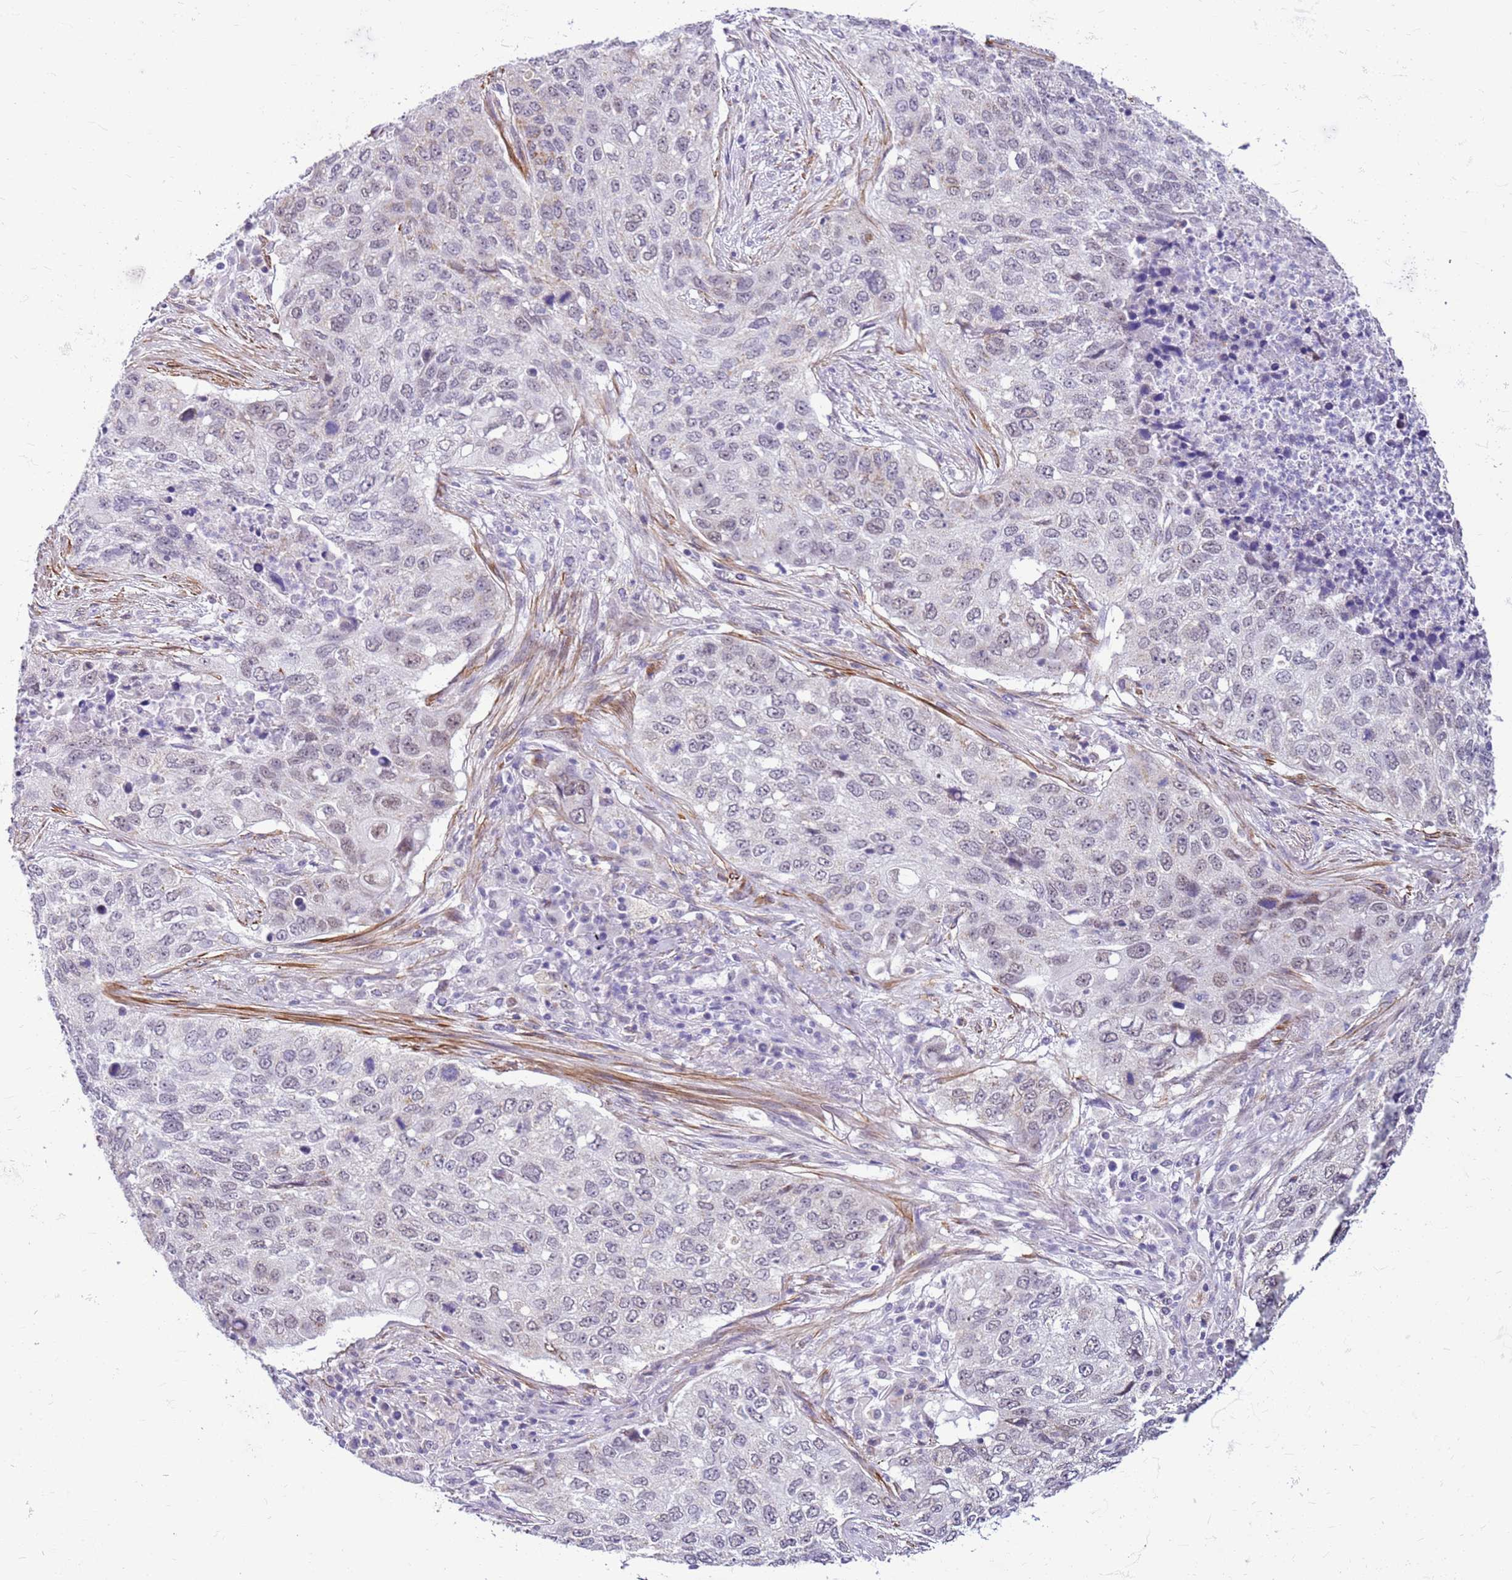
{"staining": {"intensity": "weak", "quantity": "<25%", "location": "nuclear"}, "tissue": "lung cancer", "cell_type": "Tumor cells", "image_type": "cancer", "snomed": [{"axis": "morphology", "description": "Squamous cell carcinoma, NOS"}, {"axis": "topography", "description": "Lung"}], "caption": "Squamous cell carcinoma (lung) was stained to show a protein in brown. There is no significant expression in tumor cells. The staining was performed using DAB (3,3'-diaminobenzidine) to visualize the protein expression in brown, while the nuclei were stained in blue with hematoxylin (Magnification: 20x).", "gene": "SMIM4", "patient": {"sex": "female", "age": 63}}